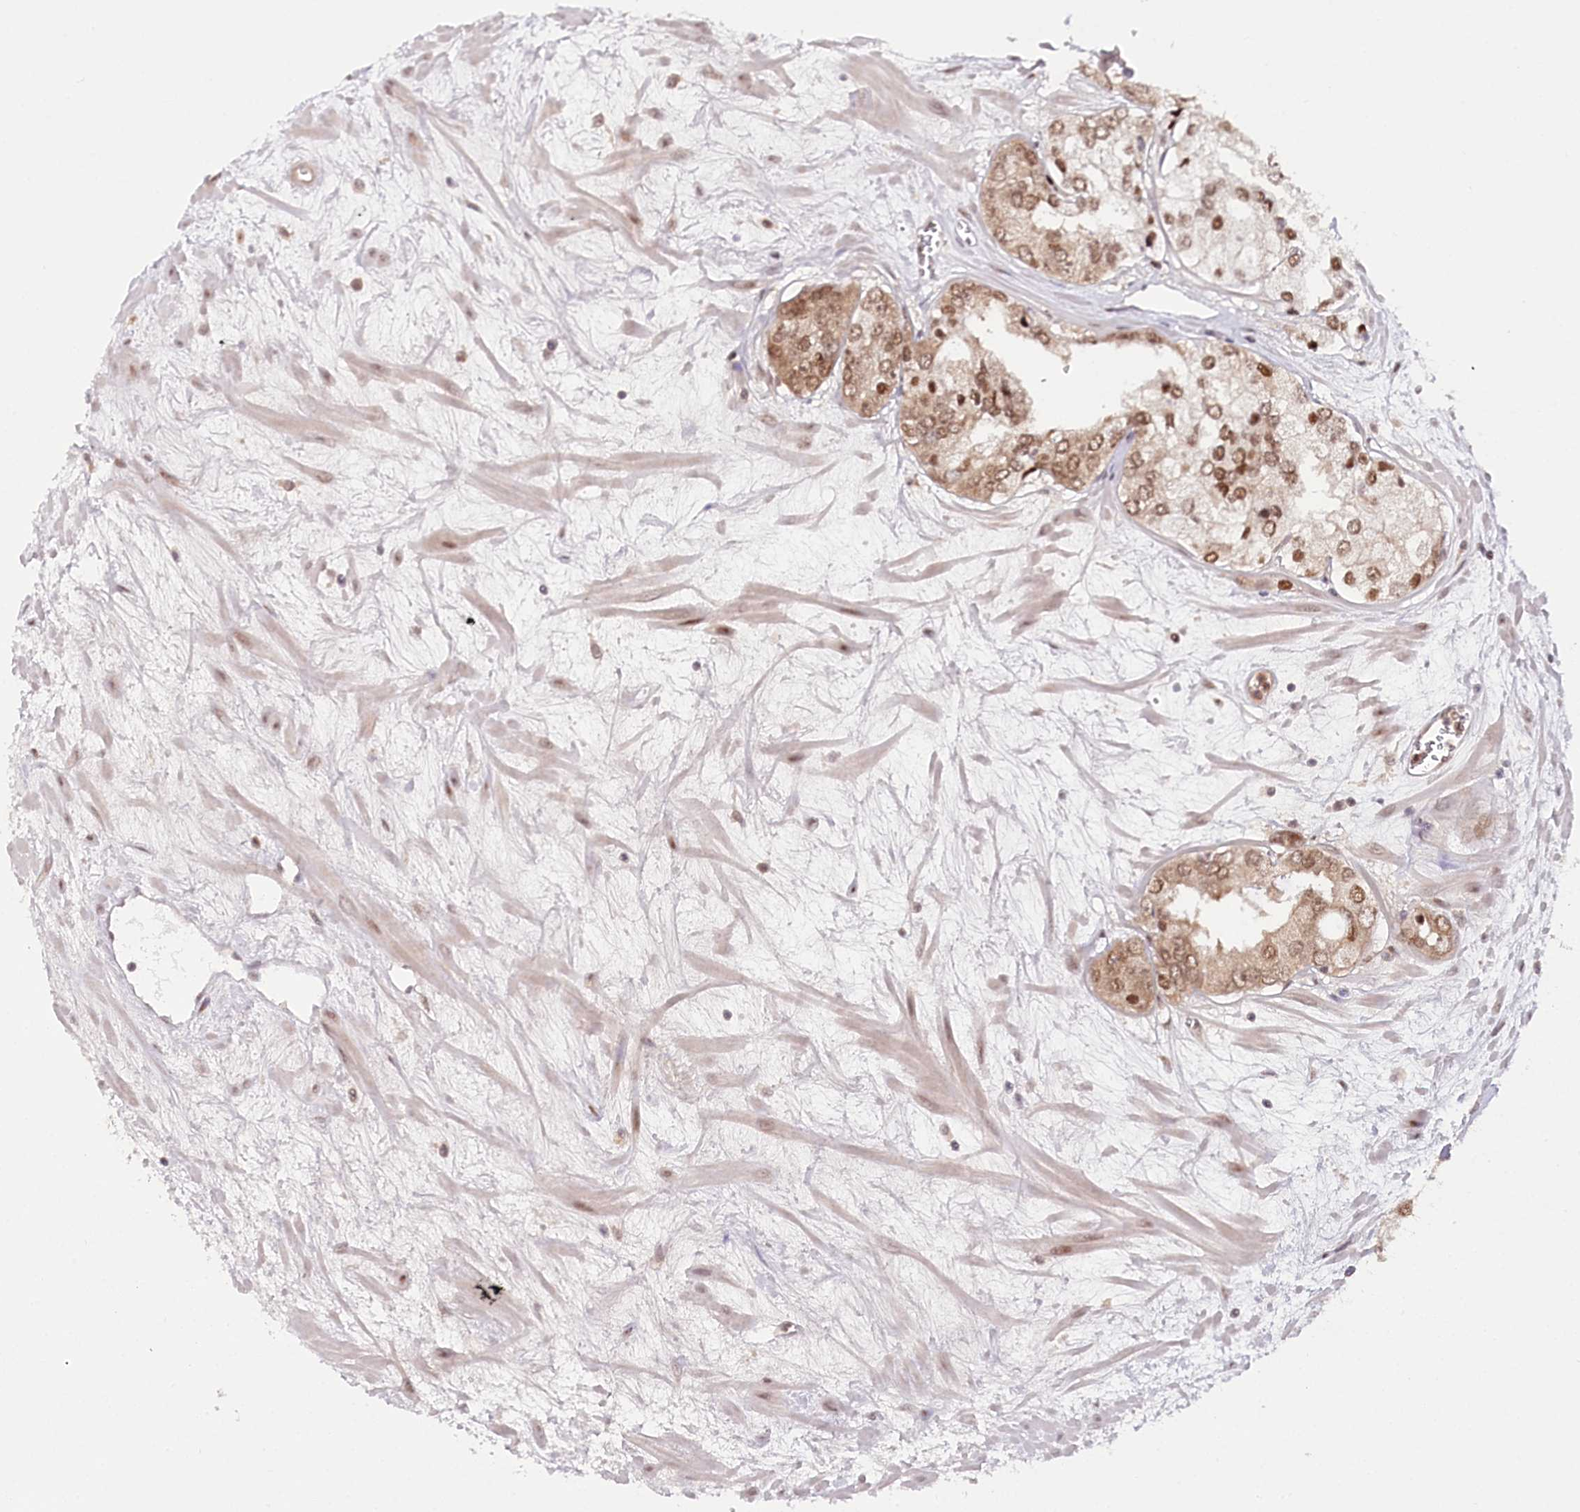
{"staining": {"intensity": "moderate", "quantity": "25%-75%", "location": "cytoplasmic/membranous,nuclear"}, "tissue": "prostate cancer", "cell_type": "Tumor cells", "image_type": "cancer", "snomed": [{"axis": "morphology", "description": "Adenocarcinoma, High grade"}, {"axis": "topography", "description": "Prostate"}], "caption": "This photomicrograph reveals IHC staining of prostate cancer, with medium moderate cytoplasmic/membranous and nuclear staining in approximately 25%-75% of tumor cells.", "gene": "CCDC65", "patient": {"sex": "male", "age": 66}}